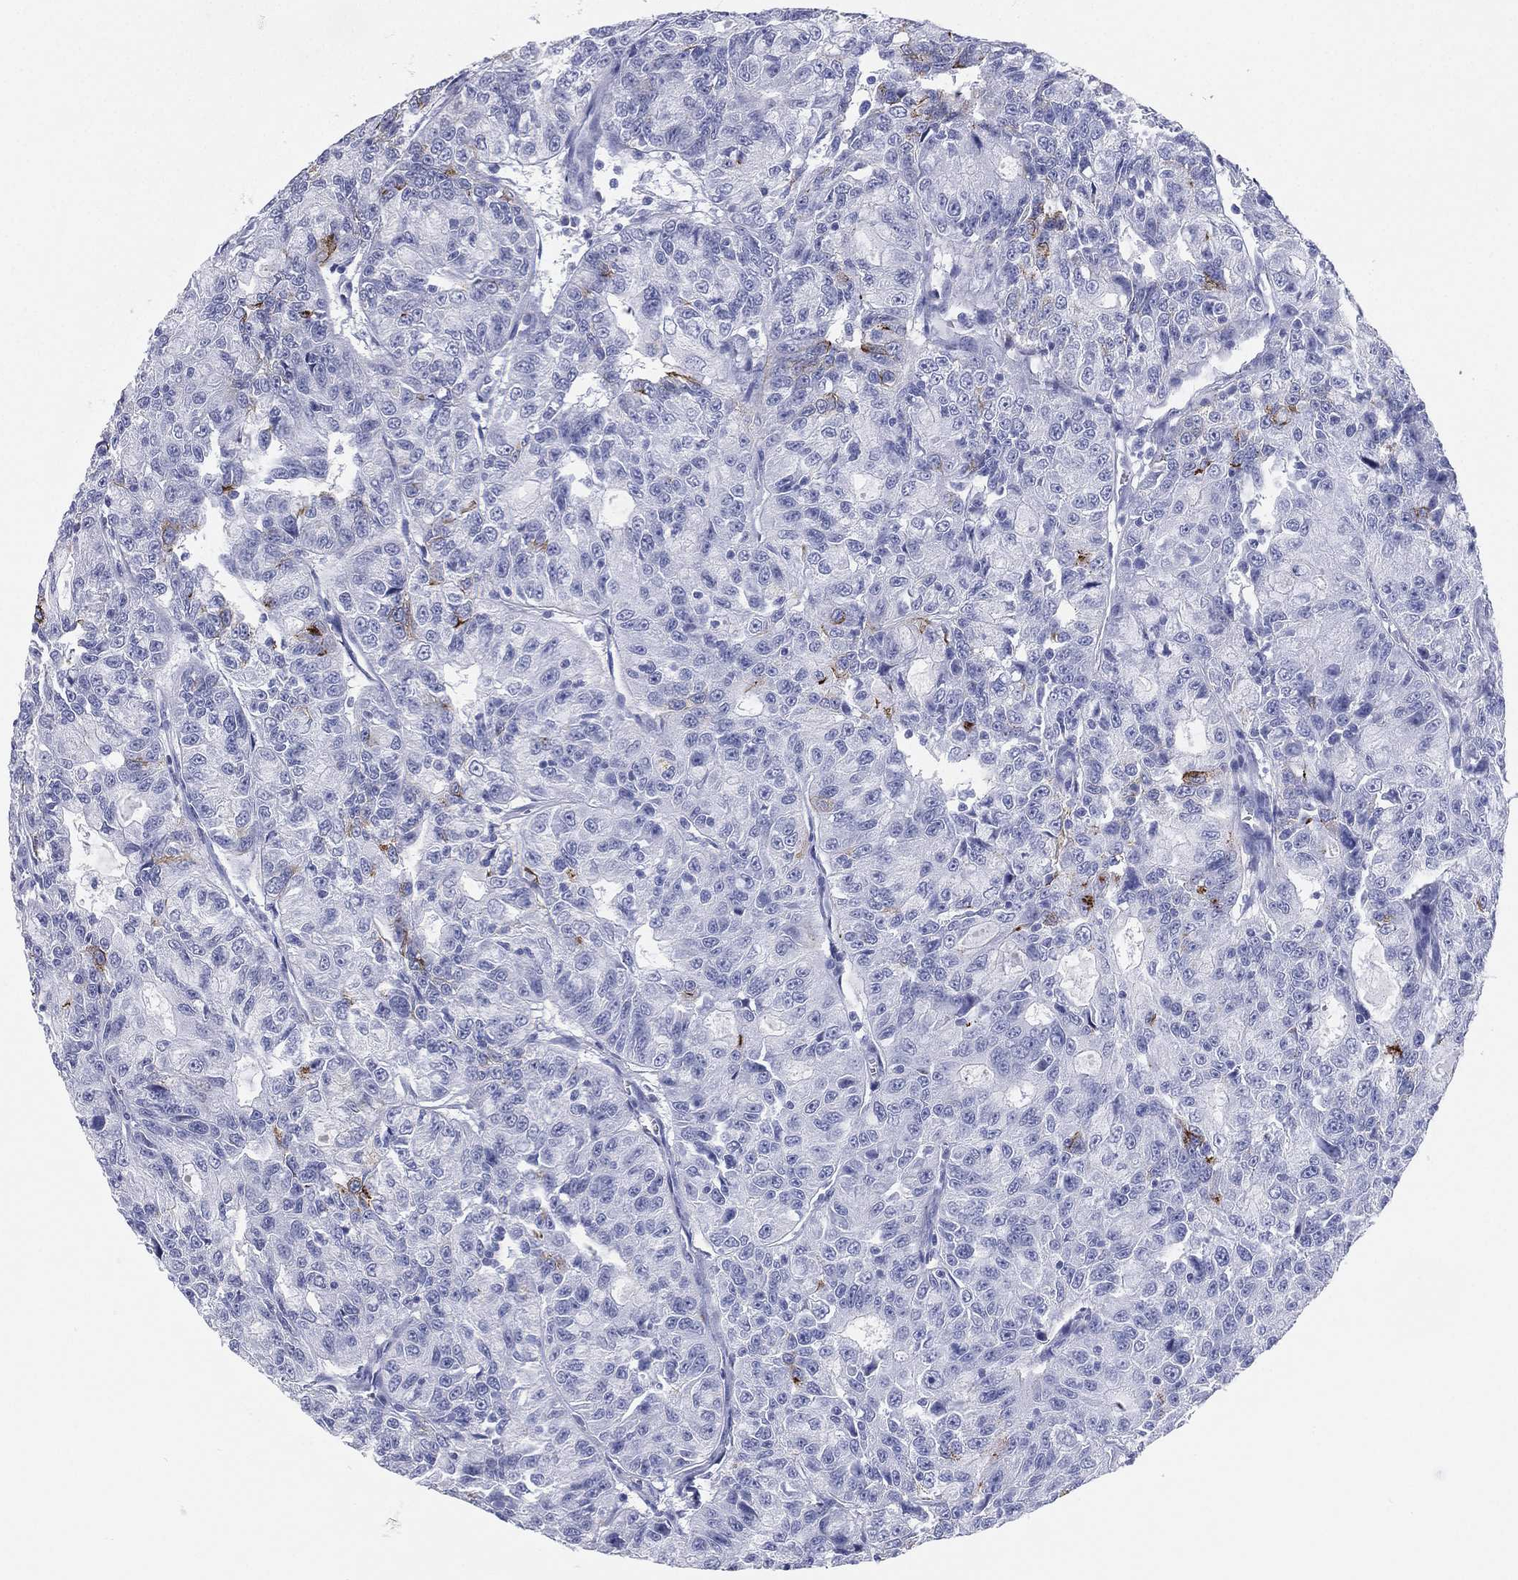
{"staining": {"intensity": "negative", "quantity": "none", "location": "none"}, "tissue": "urothelial cancer", "cell_type": "Tumor cells", "image_type": "cancer", "snomed": [{"axis": "morphology", "description": "Urothelial carcinoma, NOS"}, {"axis": "morphology", "description": "Urothelial carcinoma, High grade"}, {"axis": "topography", "description": "Urinary bladder"}], "caption": "An image of transitional cell carcinoma stained for a protein displays no brown staining in tumor cells.", "gene": "CD79A", "patient": {"sex": "female", "age": 73}}